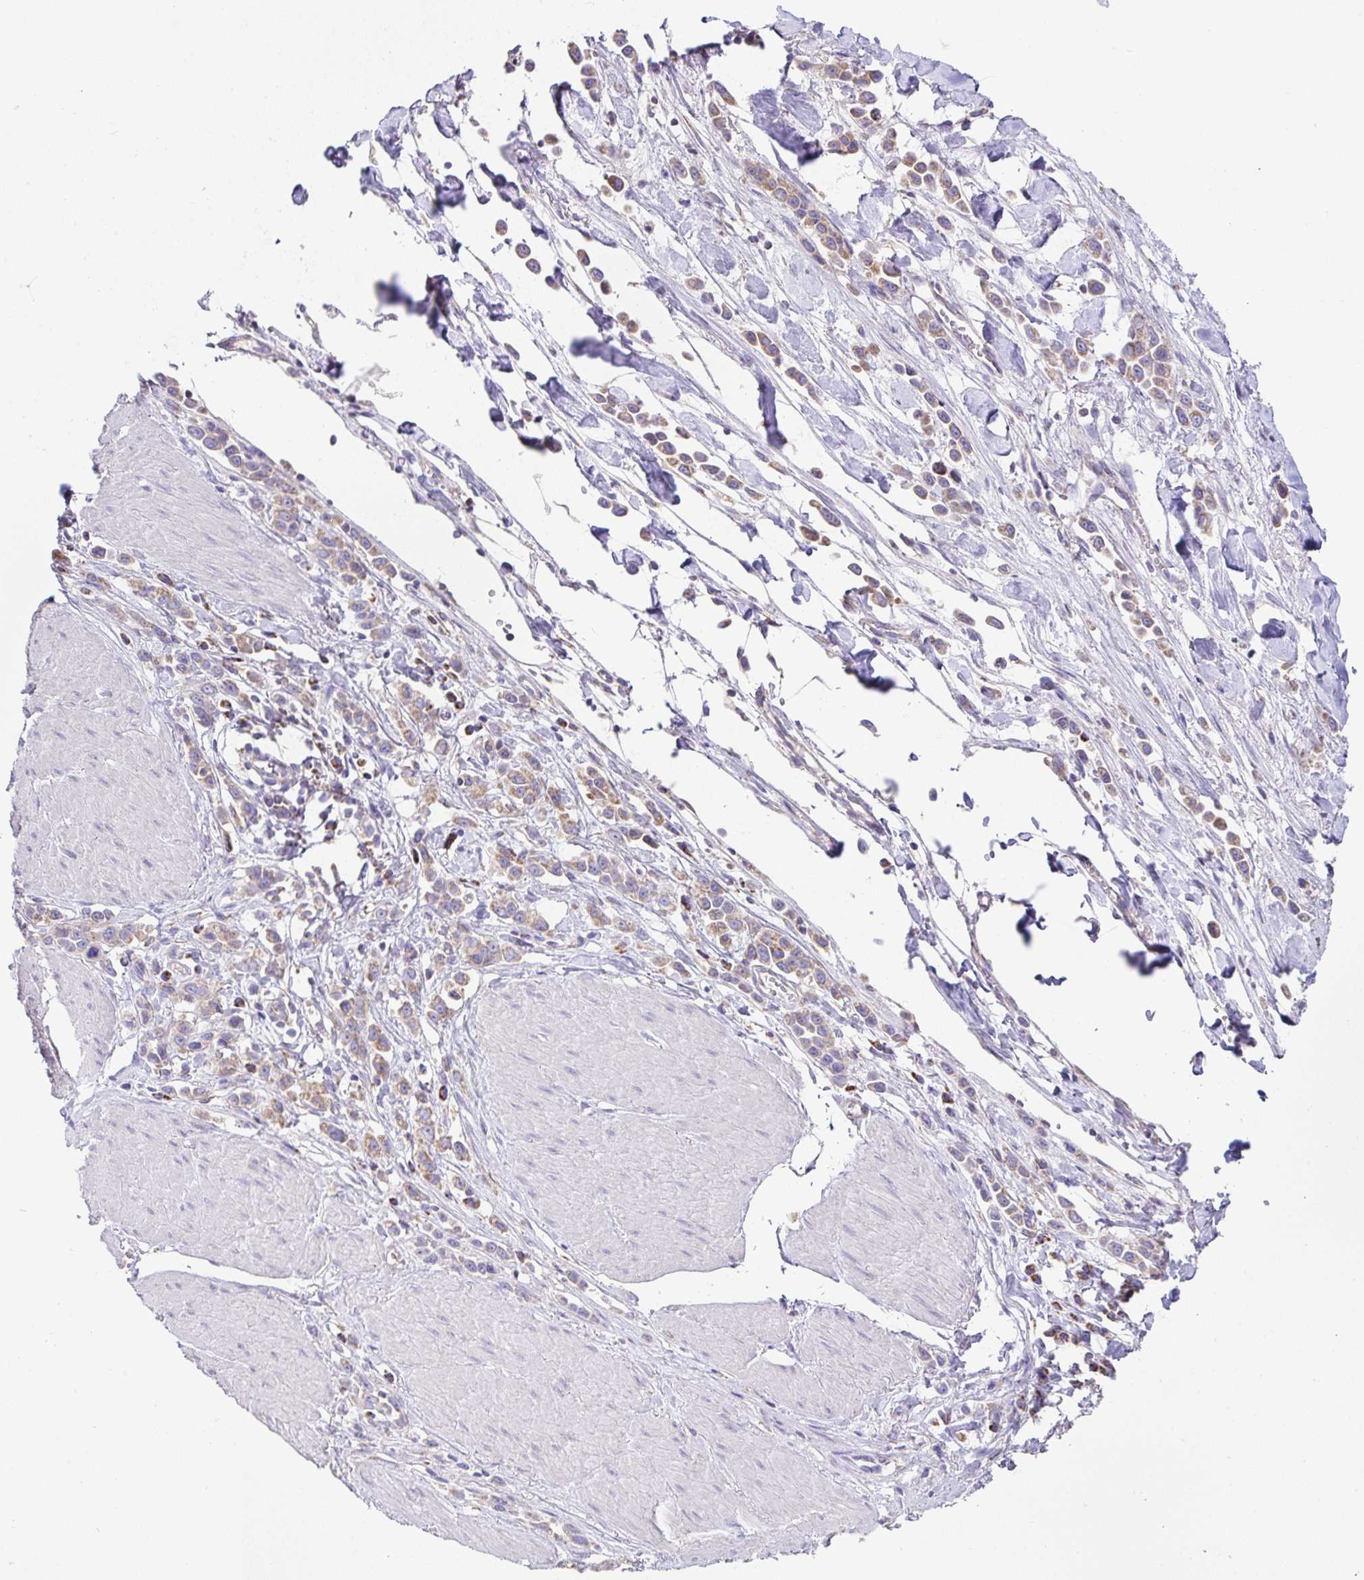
{"staining": {"intensity": "moderate", "quantity": ">75%", "location": "cytoplasmic/membranous"}, "tissue": "stomach cancer", "cell_type": "Tumor cells", "image_type": "cancer", "snomed": [{"axis": "morphology", "description": "Adenocarcinoma, NOS"}, {"axis": "topography", "description": "Stomach"}], "caption": "Approximately >75% of tumor cells in stomach adenocarcinoma reveal moderate cytoplasmic/membranous protein staining as visualized by brown immunohistochemical staining.", "gene": "DOK7", "patient": {"sex": "male", "age": 47}}